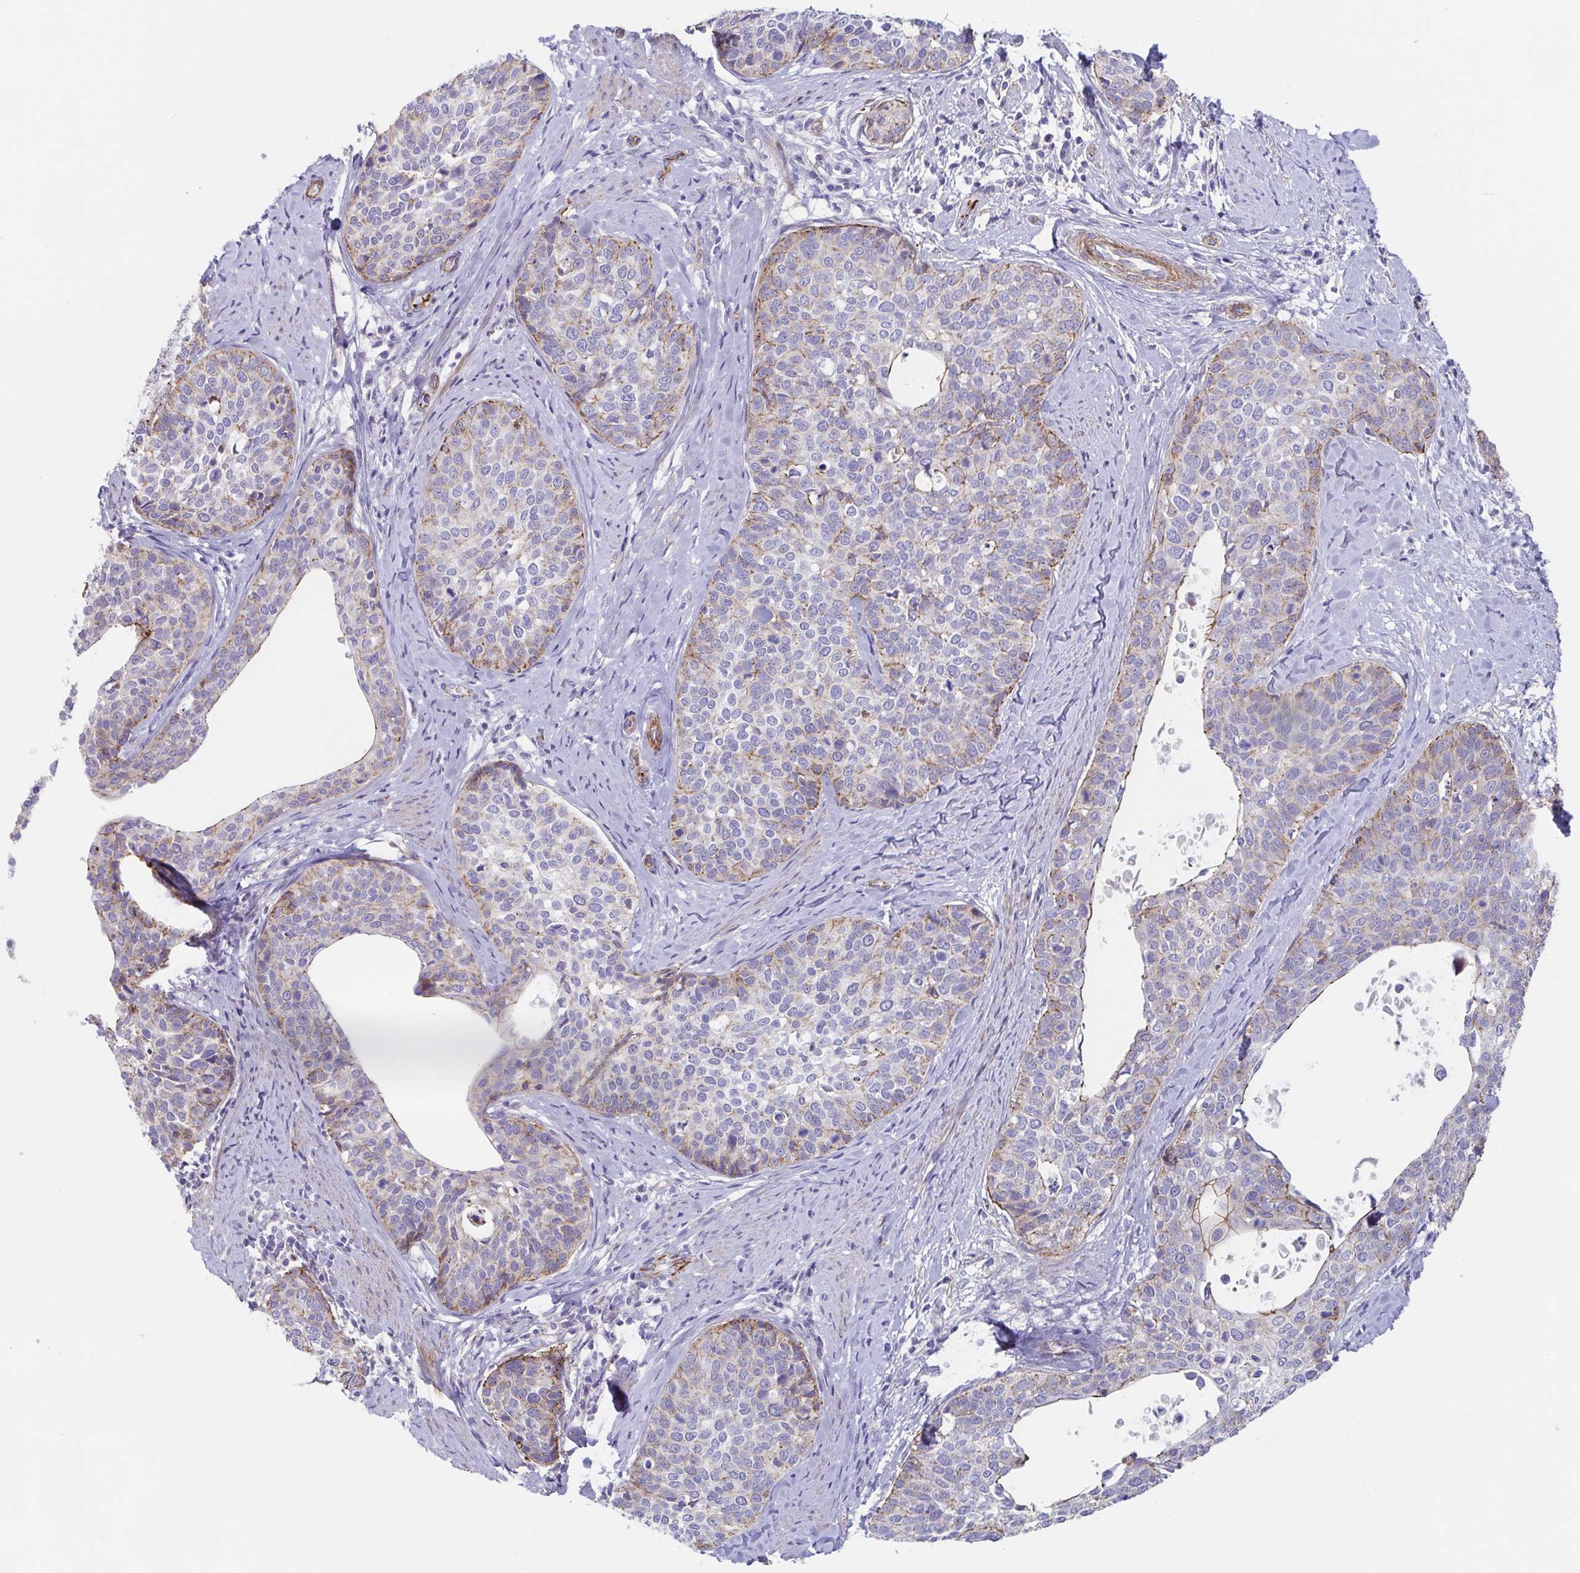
{"staining": {"intensity": "moderate", "quantity": "<25%", "location": "cytoplasmic/membranous"}, "tissue": "cervical cancer", "cell_type": "Tumor cells", "image_type": "cancer", "snomed": [{"axis": "morphology", "description": "Squamous cell carcinoma, NOS"}, {"axis": "topography", "description": "Cervix"}], "caption": "This is a histology image of IHC staining of cervical cancer (squamous cell carcinoma), which shows moderate expression in the cytoplasmic/membranous of tumor cells.", "gene": "TRAM2", "patient": {"sex": "female", "age": 69}}